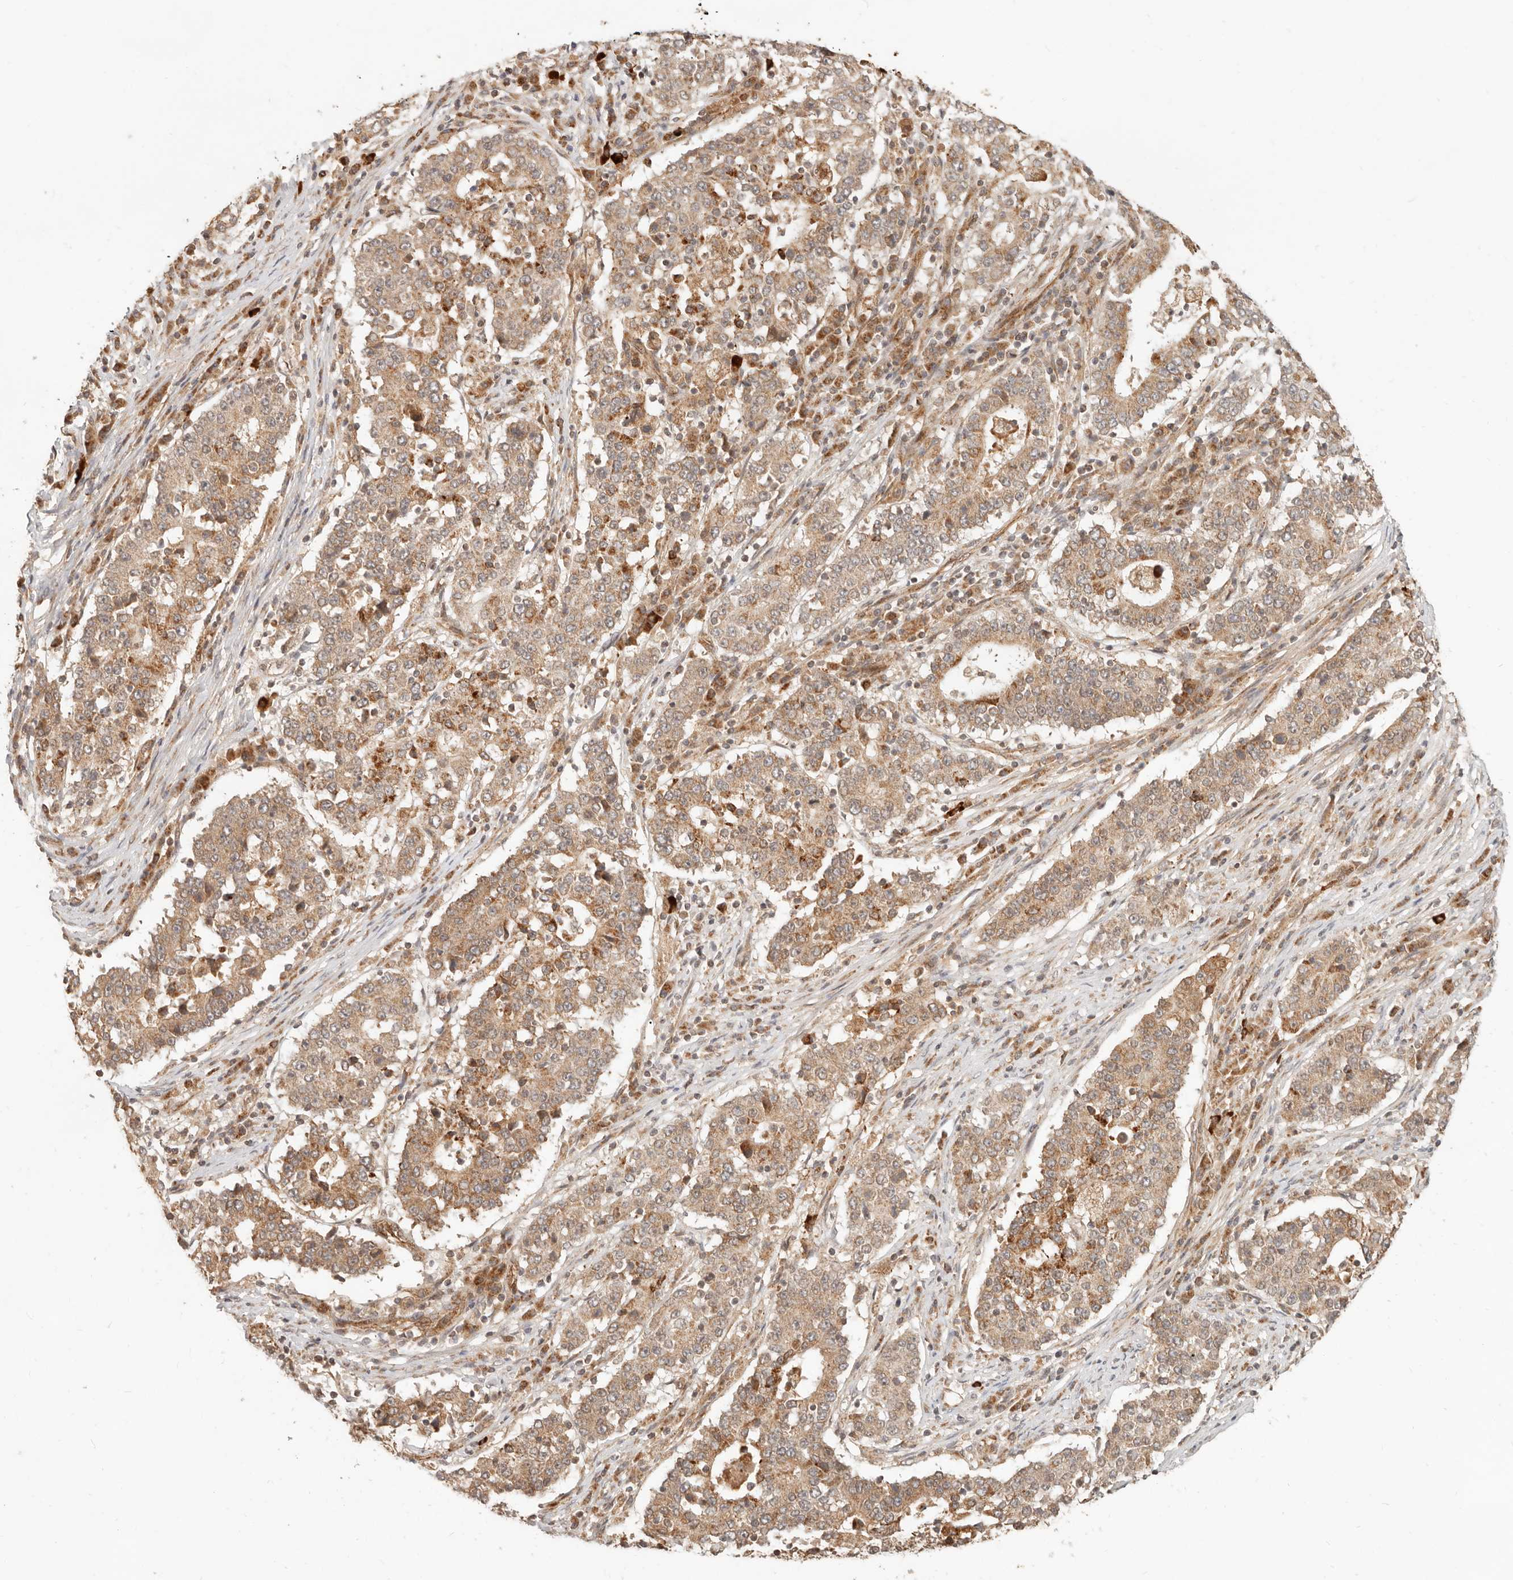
{"staining": {"intensity": "moderate", "quantity": ">75%", "location": "cytoplasmic/membranous"}, "tissue": "stomach cancer", "cell_type": "Tumor cells", "image_type": "cancer", "snomed": [{"axis": "morphology", "description": "Adenocarcinoma, NOS"}, {"axis": "topography", "description": "Stomach"}], "caption": "Immunohistochemical staining of adenocarcinoma (stomach) demonstrates medium levels of moderate cytoplasmic/membranous positivity in about >75% of tumor cells.", "gene": "BAALC", "patient": {"sex": "male", "age": 59}}